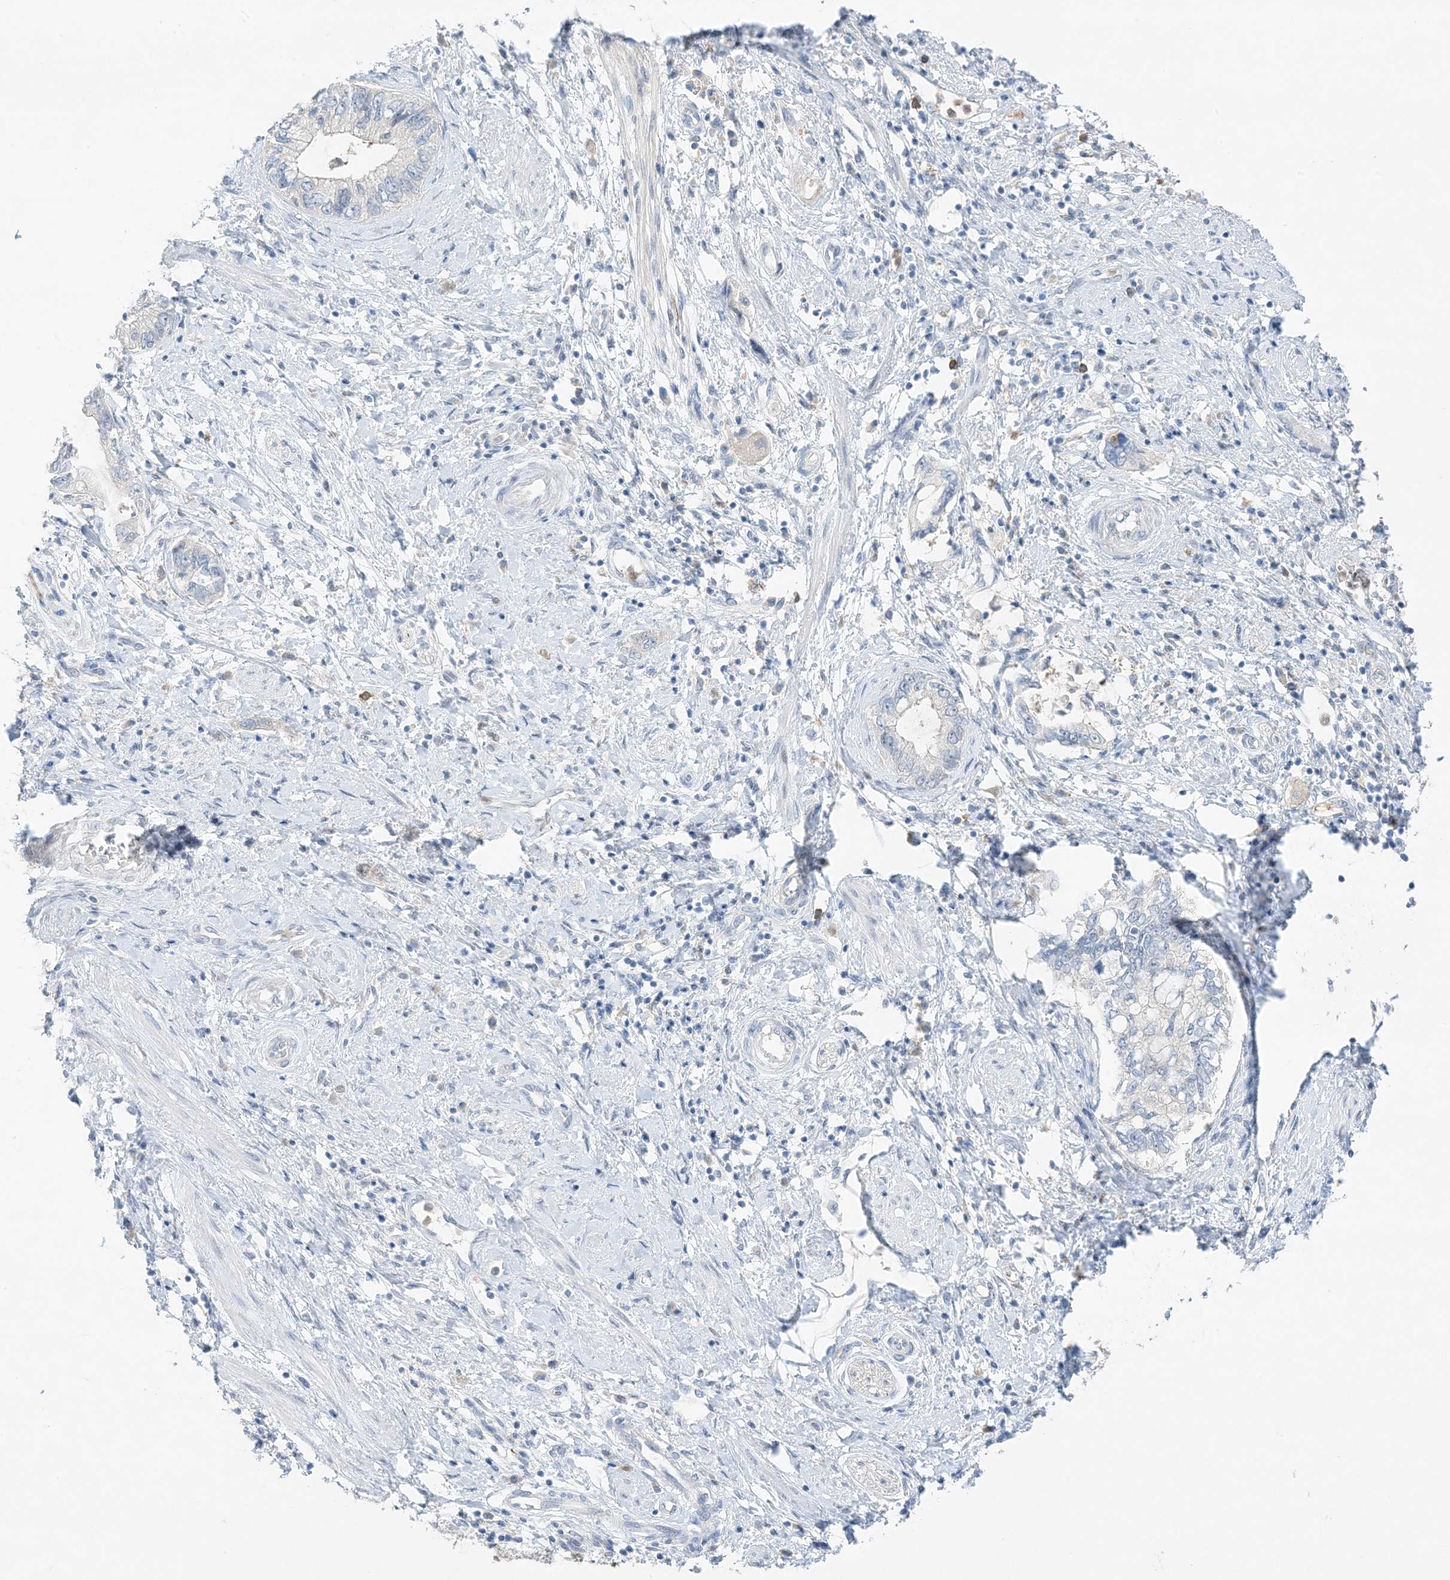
{"staining": {"intensity": "negative", "quantity": "none", "location": "none"}, "tissue": "pancreatic cancer", "cell_type": "Tumor cells", "image_type": "cancer", "snomed": [{"axis": "morphology", "description": "Adenocarcinoma, NOS"}, {"axis": "topography", "description": "Pancreas"}], "caption": "IHC micrograph of pancreatic cancer stained for a protein (brown), which exhibits no expression in tumor cells.", "gene": "KIFBP", "patient": {"sex": "female", "age": 73}}